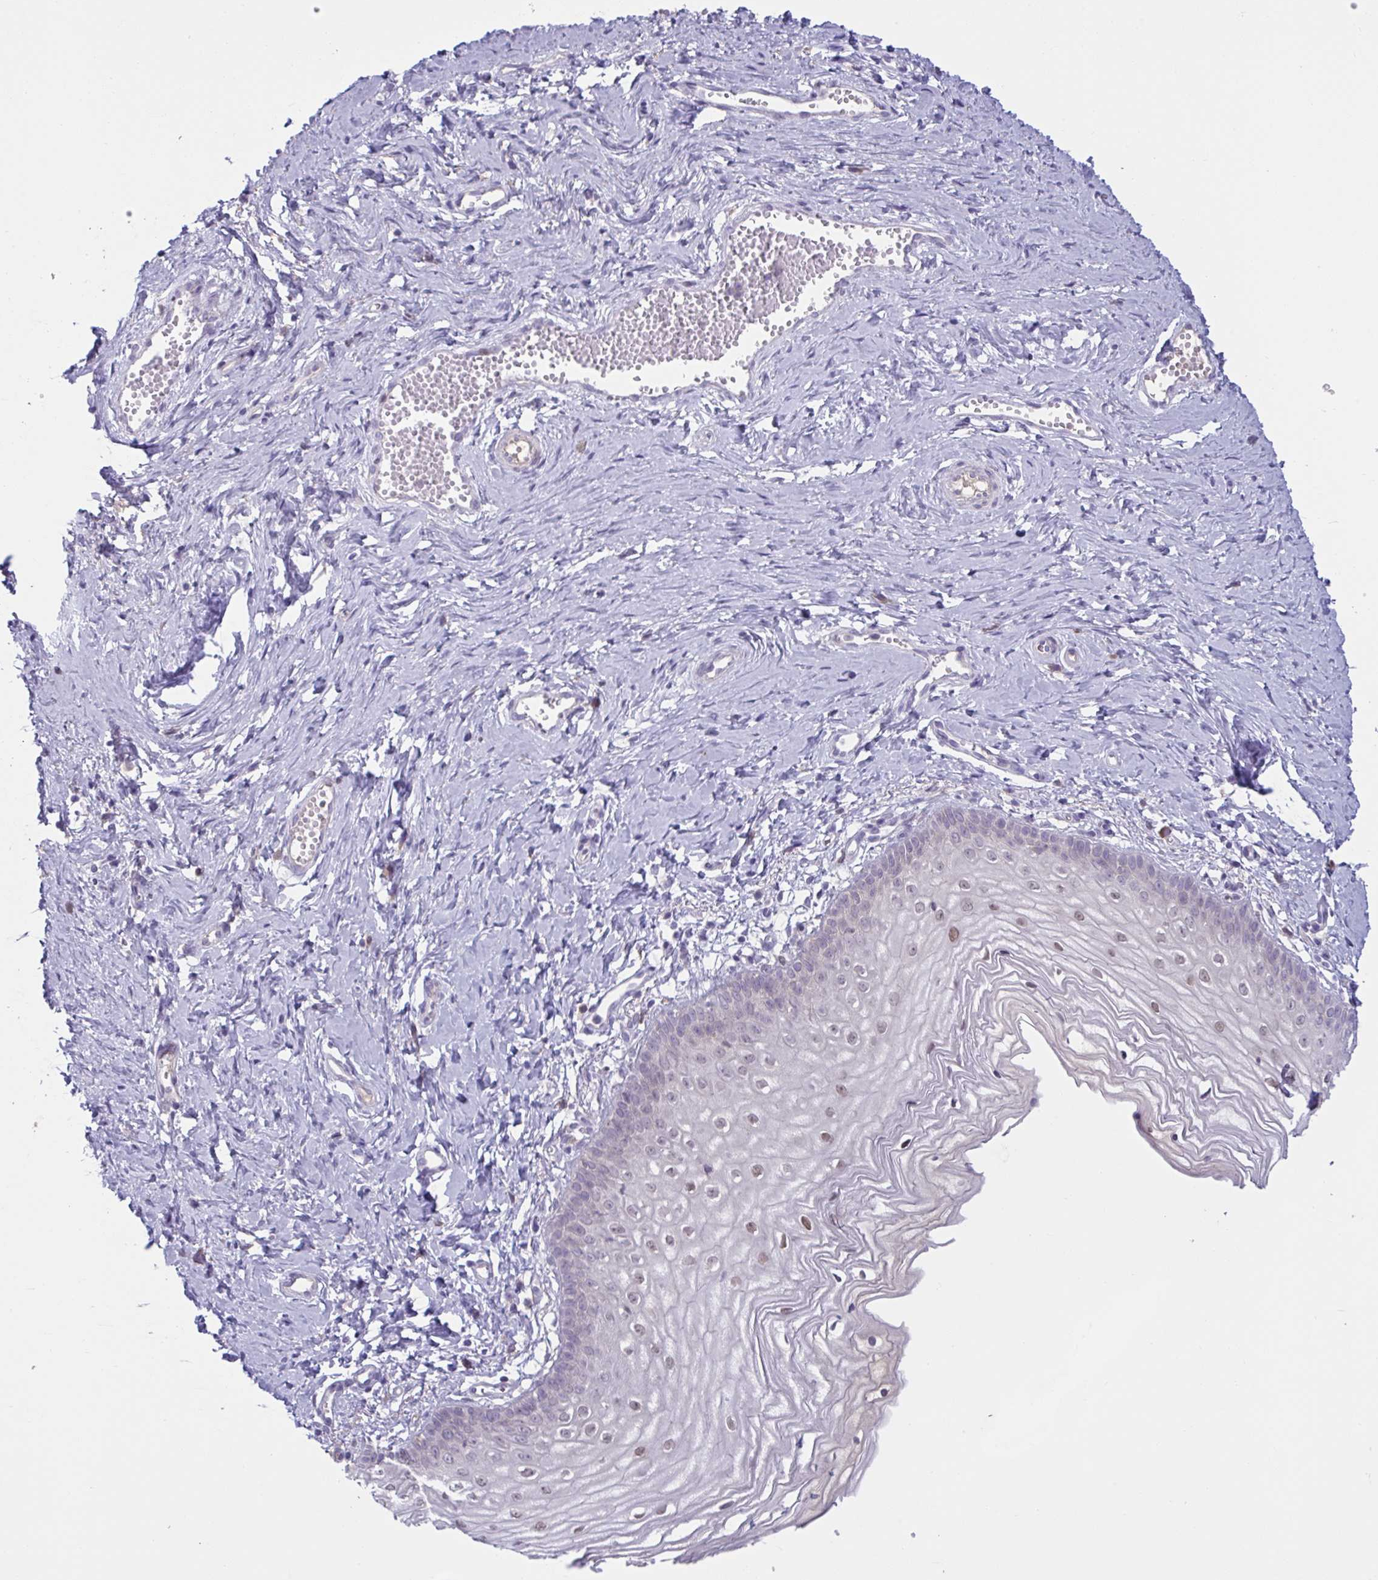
{"staining": {"intensity": "weak", "quantity": "25%-75%", "location": "cytoplasmic/membranous"}, "tissue": "vagina", "cell_type": "Squamous epithelial cells", "image_type": "normal", "snomed": [{"axis": "morphology", "description": "Normal tissue, NOS"}, {"axis": "topography", "description": "Vagina"}], "caption": "Brown immunohistochemical staining in normal vagina exhibits weak cytoplasmic/membranous positivity in approximately 25%-75% of squamous epithelial cells.", "gene": "WNT9B", "patient": {"sex": "female", "age": 38}}